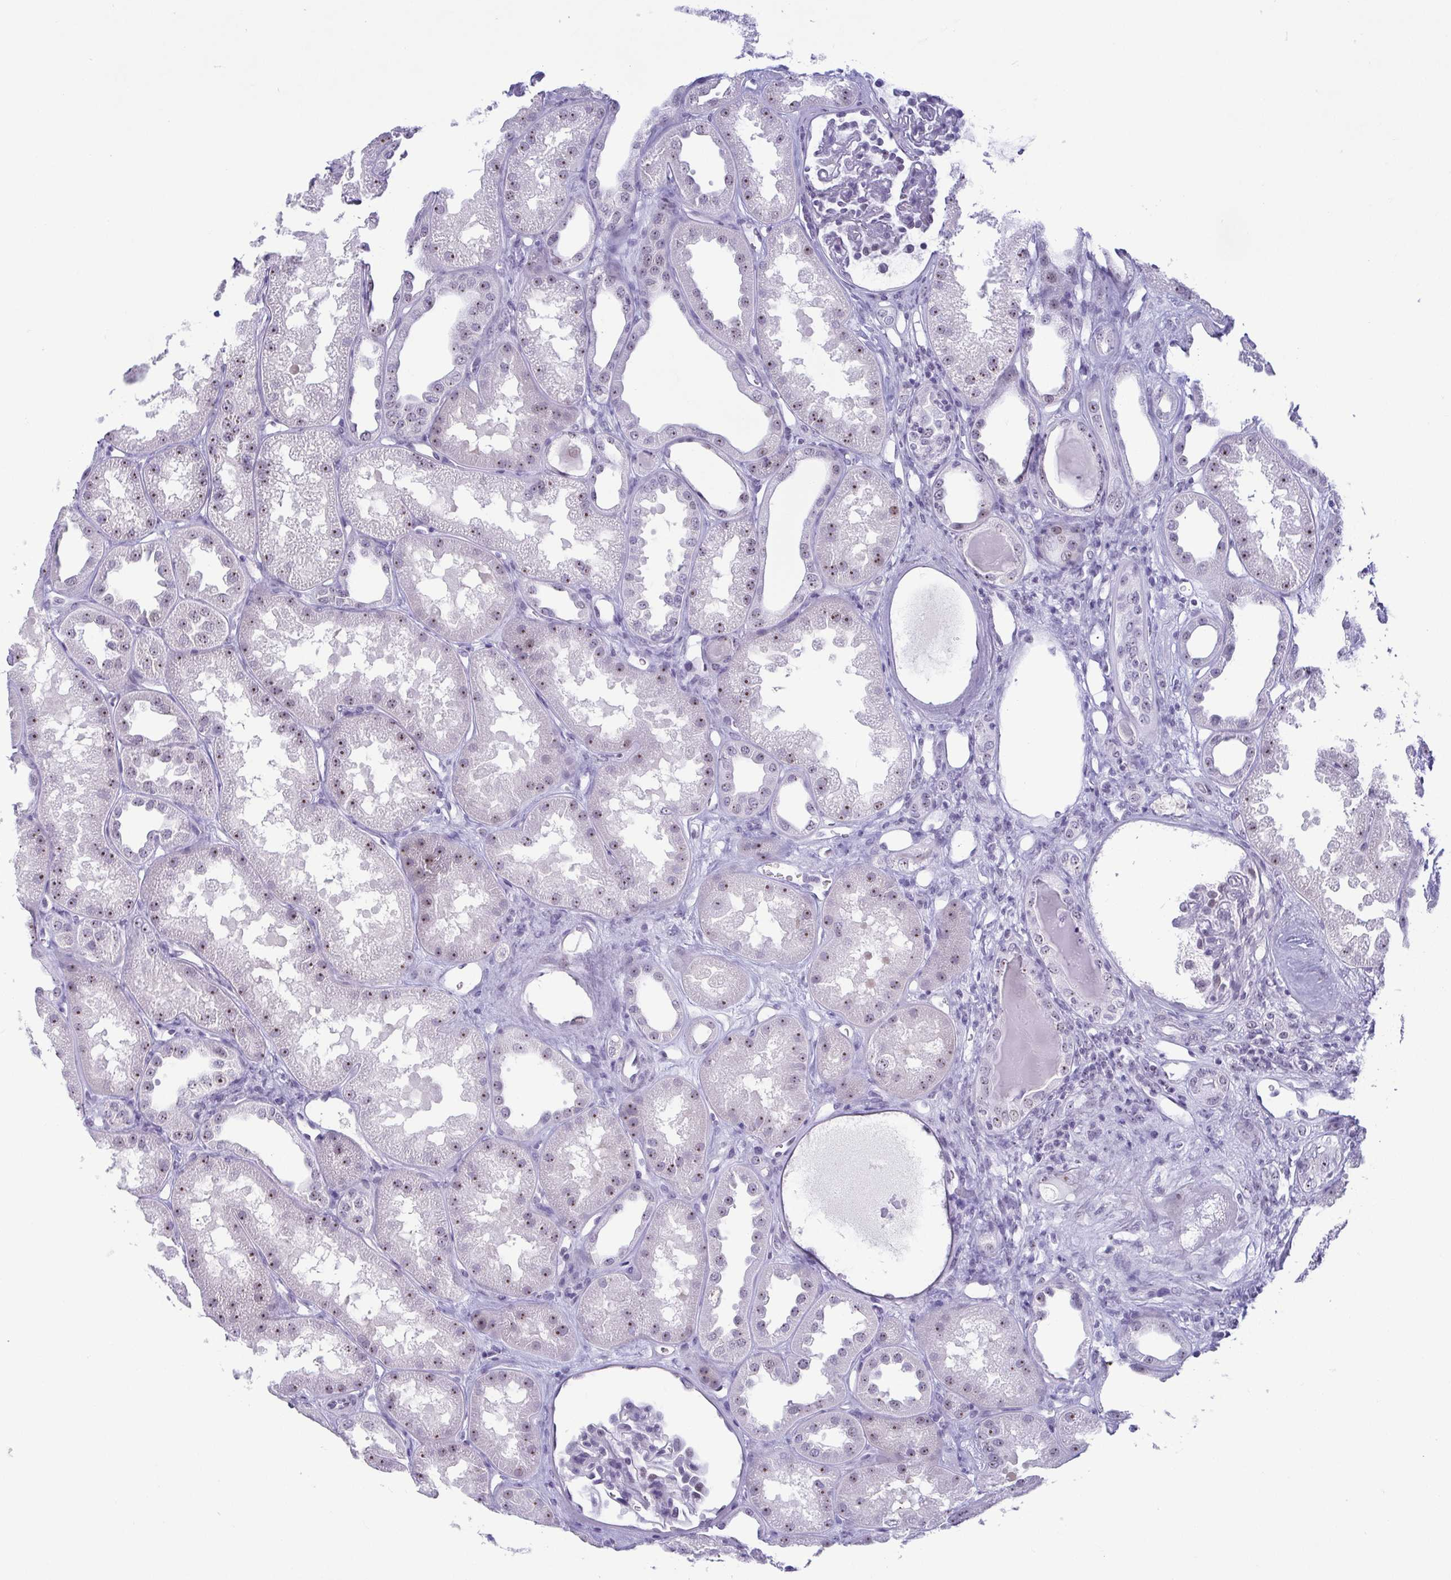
{"staining": {"intensity": "negative", "quantity": "none", "location": "none"}, "tissue": "kidney", "cell_type": "Cells in glomeruli", "image_type": "normal", "snomed": [{"axis": "morphology", "description": "Normal tissue, NOS"}, {"axis": "topography", "description": "Kidney"}], "caption": "The histopathology image demonstrates no staining of cells in glomeruli in benign kidney.", "gene": "BZW1", "patient": {"sex": "male", "age": 61}}